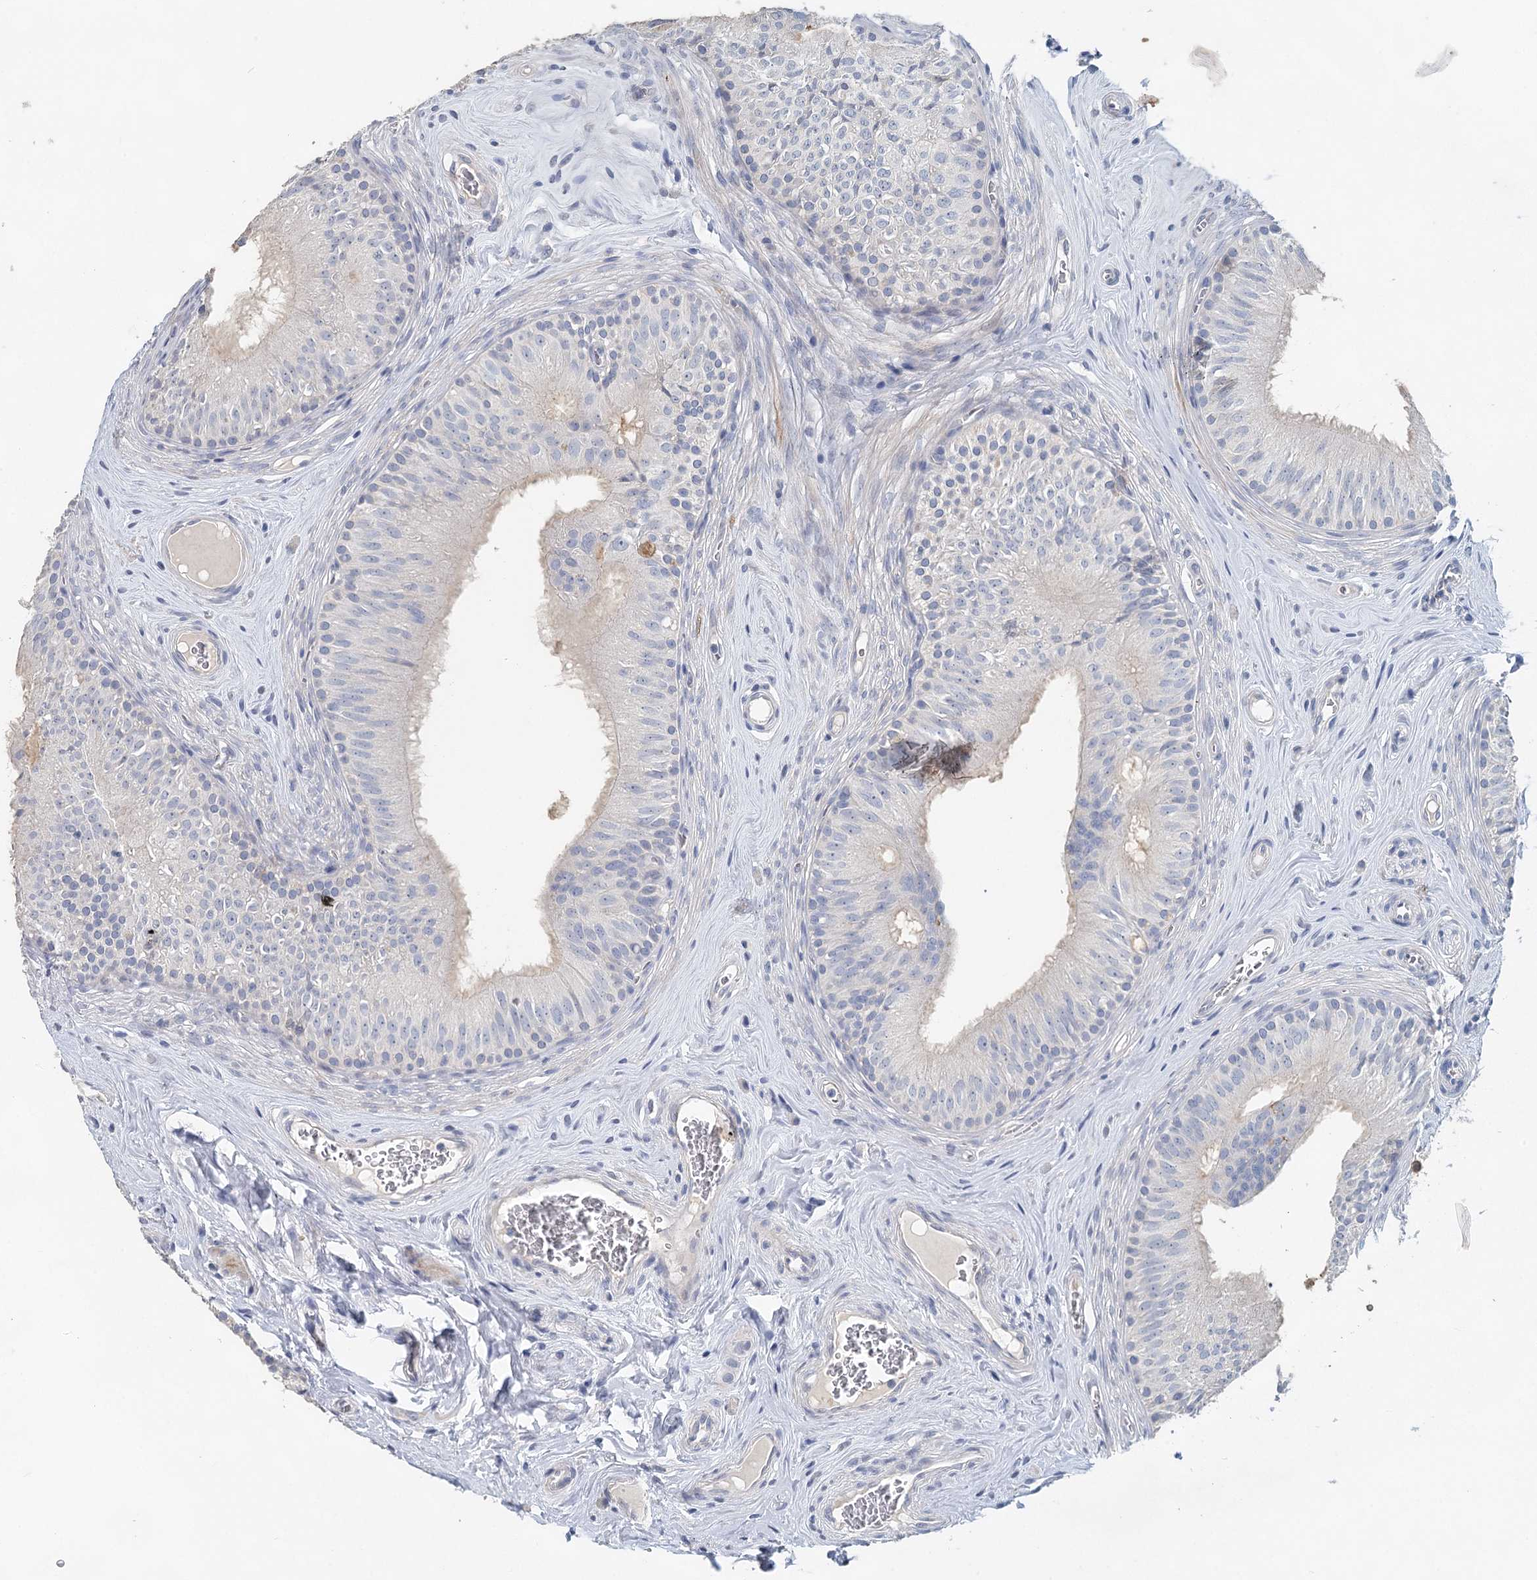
{"staining": {"intensity": "negative", "quantity": "none", "location": "none"}, "tissue": "epididymis", "cell_type": "Glandular cells", "image_type": "normal", "snomed": [{"axis": "morphology", "description": "Normal tissue, NOS"}, {"axis": "topography", "description": "Epididymis"}], "caption": "This is a image of immunohistochemistry (IHC) staining of unremarkable epididymis, which shows no expression in glandular cells.", "gene": "MYL6B", "patient": {"sex": "male", "age": 46}}